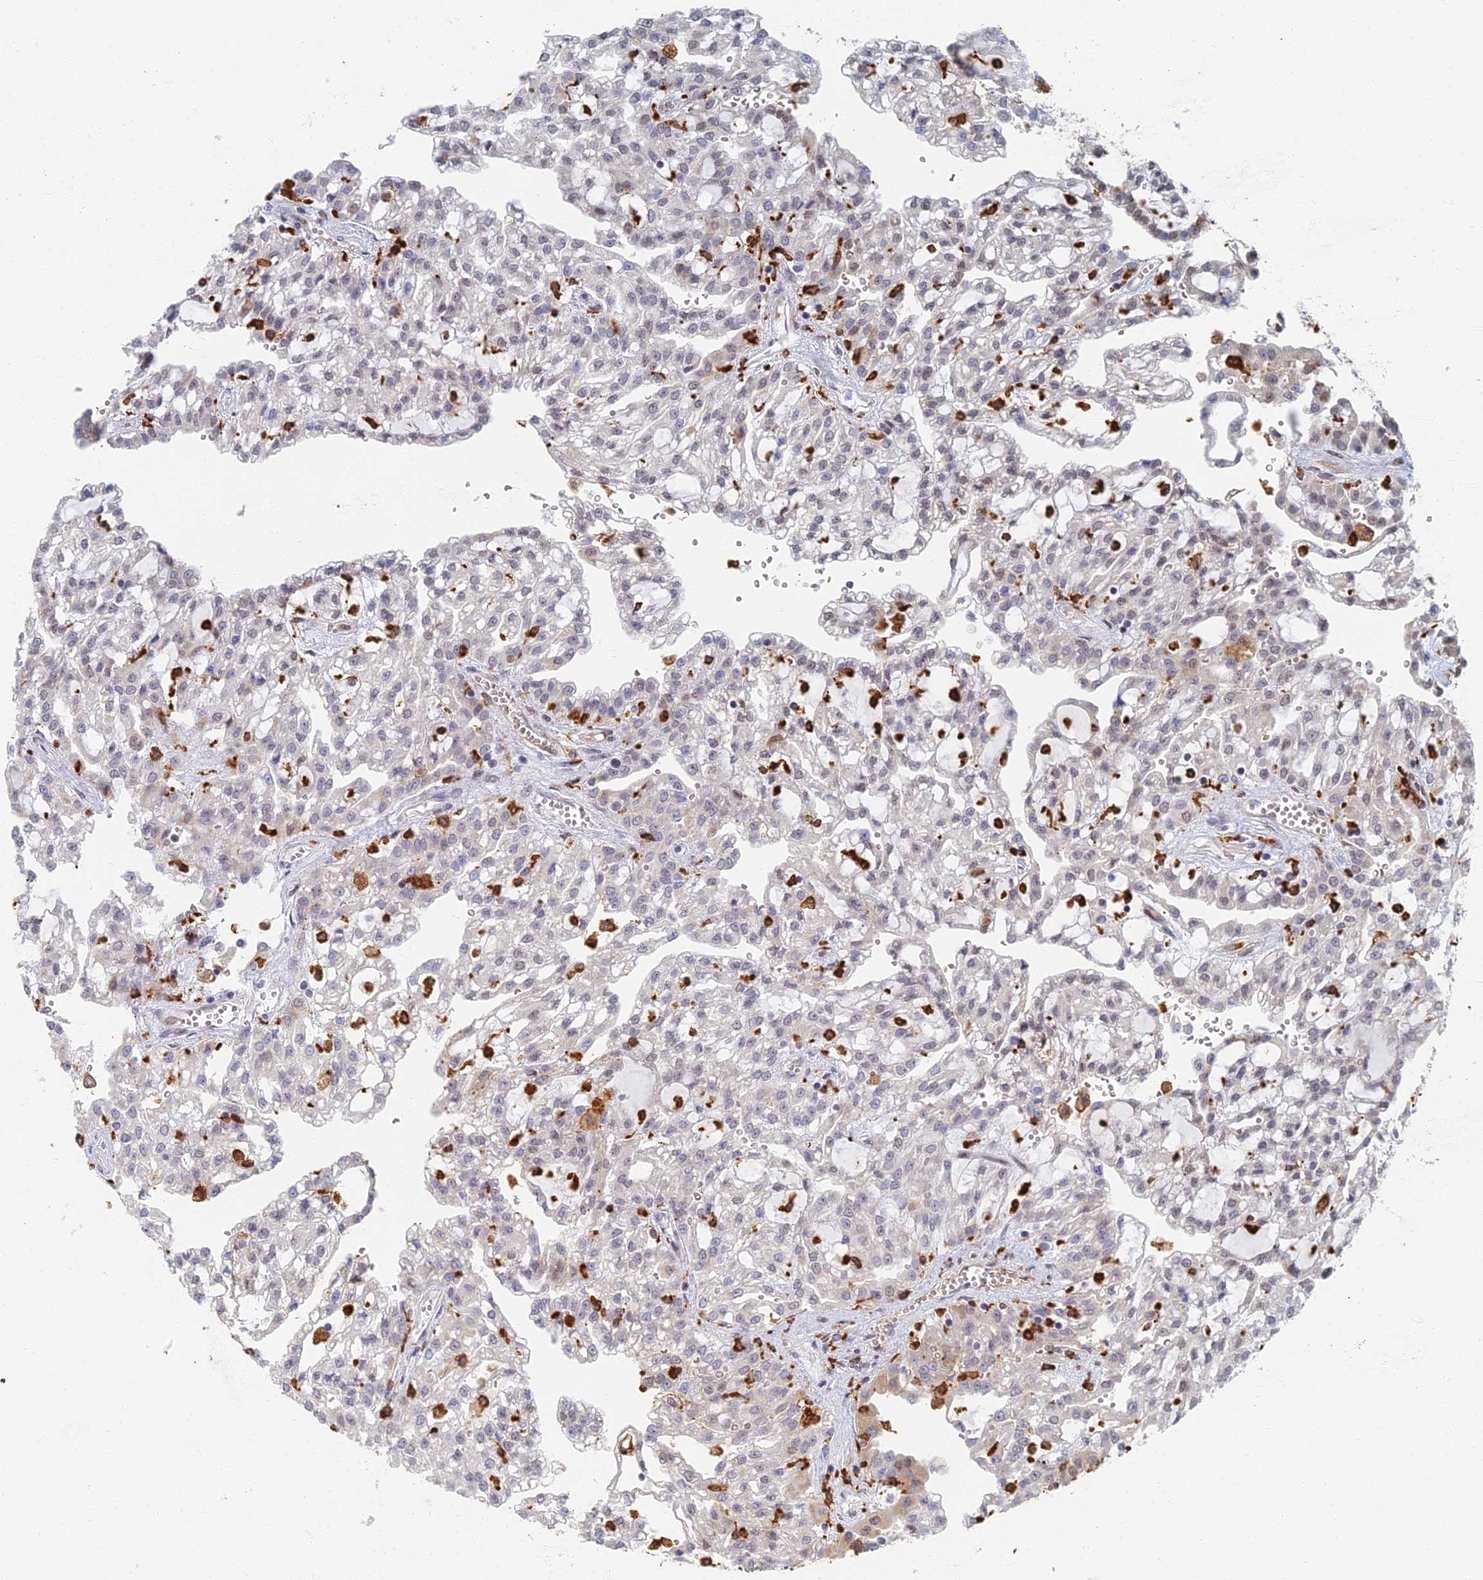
{"staining": {"intensity": "negative", "quantity": "none", "location": "none"}, "tissue": "renal cancer", "cell_type": "Tumor cells", "image_type": "cancer", "snomed": [{"axis": "morphology", "description": "Adenocarcinoma, NOS"}, {"axis": "topography", "description": "Kidney"}], "caption": "Immunohistochemistry (IHC) micrograph of human renal cancer (adenocarcinoma) stained for a protein (brown), which demonstrates no staining in tumor cells.", "gene": "GPATCH1", "patient": {"sex": "male", "age": 63}}